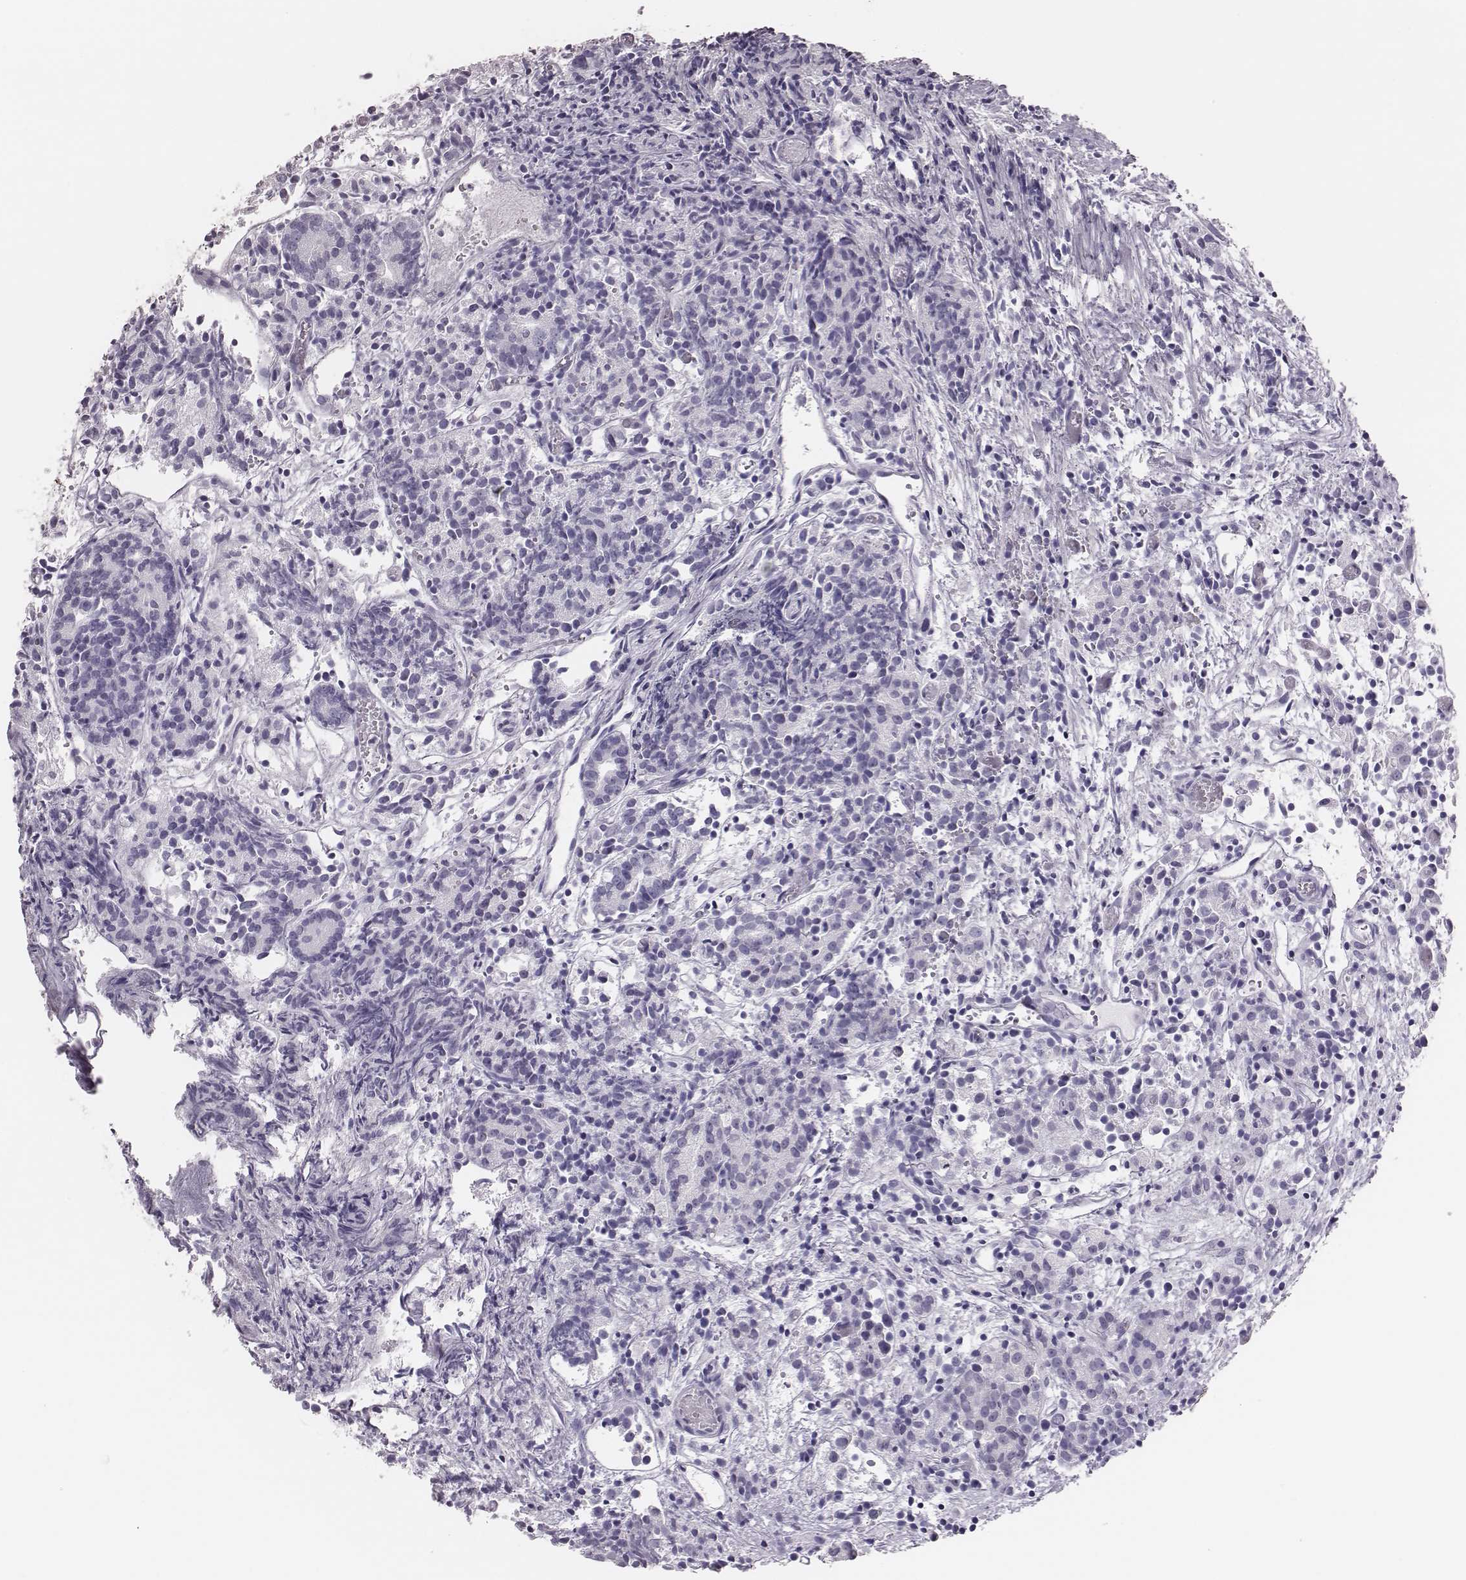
{"staining": {"intensity": "negative", "quantity": "none", "location": "none"}, "tissue": "prostate cancer", "cell_type": "Tumor cells", "image_type": "cancer", "snomed": [{"axis": "morphology", "description": "Adenocarcinoma, High grade"}, {"axis": "topography", "description": "Prostate"}], "caption": "DAB (3,3'-diaminobenzidine) immunohistochemical staining of human prostate cancer (high-grade adenocarcinoma) reveals no significant expression in tumor cells.", "gene": "H1-6", "patient": {"sex": "male", "age": 53}}